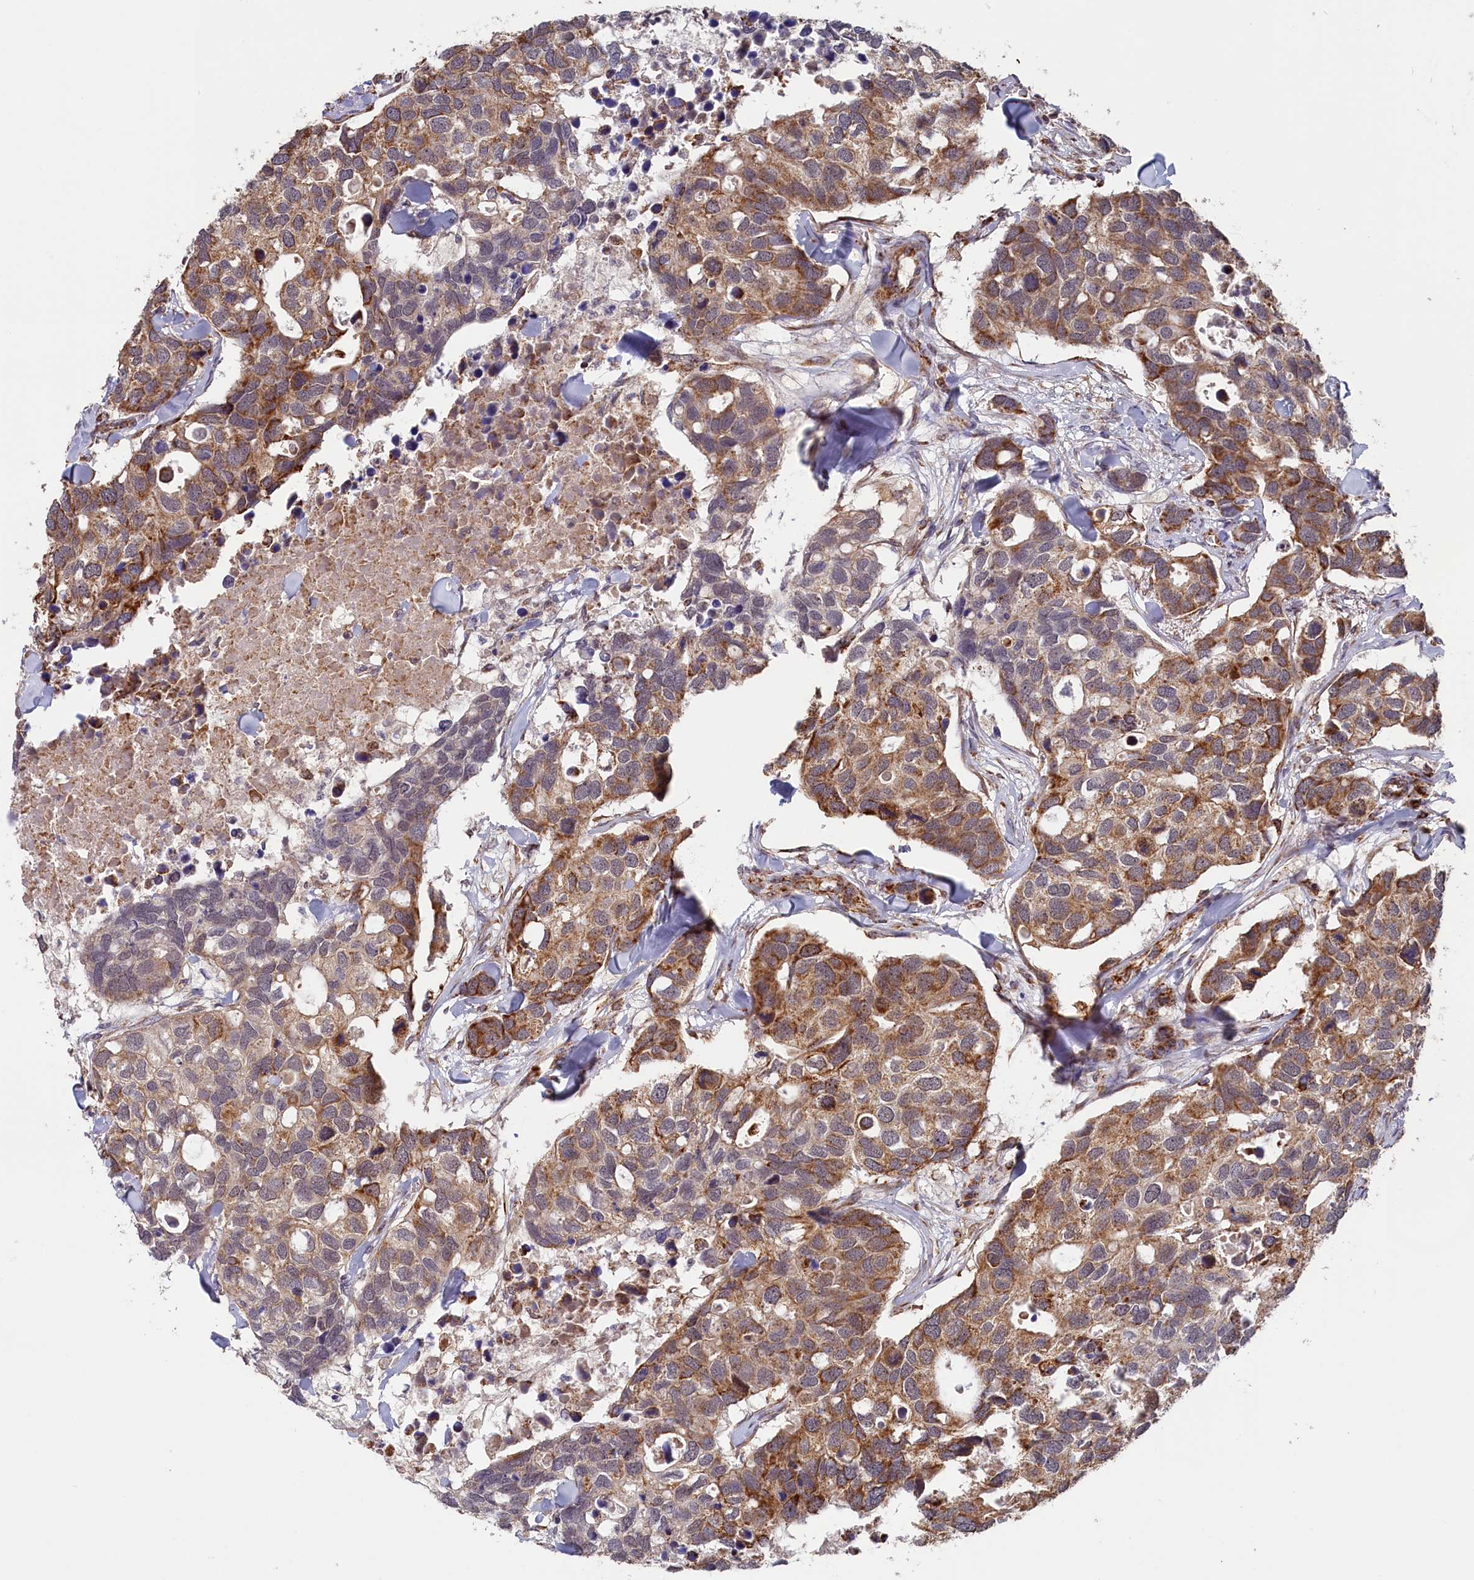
{"staining": {"intensity": "strong", "quantity": ">75%", "location": "cytoplasmic/membranous"}, "tissue": "breast cancer", "cell_type": "Tumor cells", "image_type": "cancer", "snomed": [{"axis": "morphology", "description": "Duct carcinoma"}, {"axis": "topography", "description": "Breast"}], "caption": "Breast cancer (invasive ductal carcinoma) stained with IHC shows strong cytoplasmic/membranous expression in approximately >75% of tumor cells.", "gene": "MACROD1", "patient": {"sex": "female", "age": 83}}